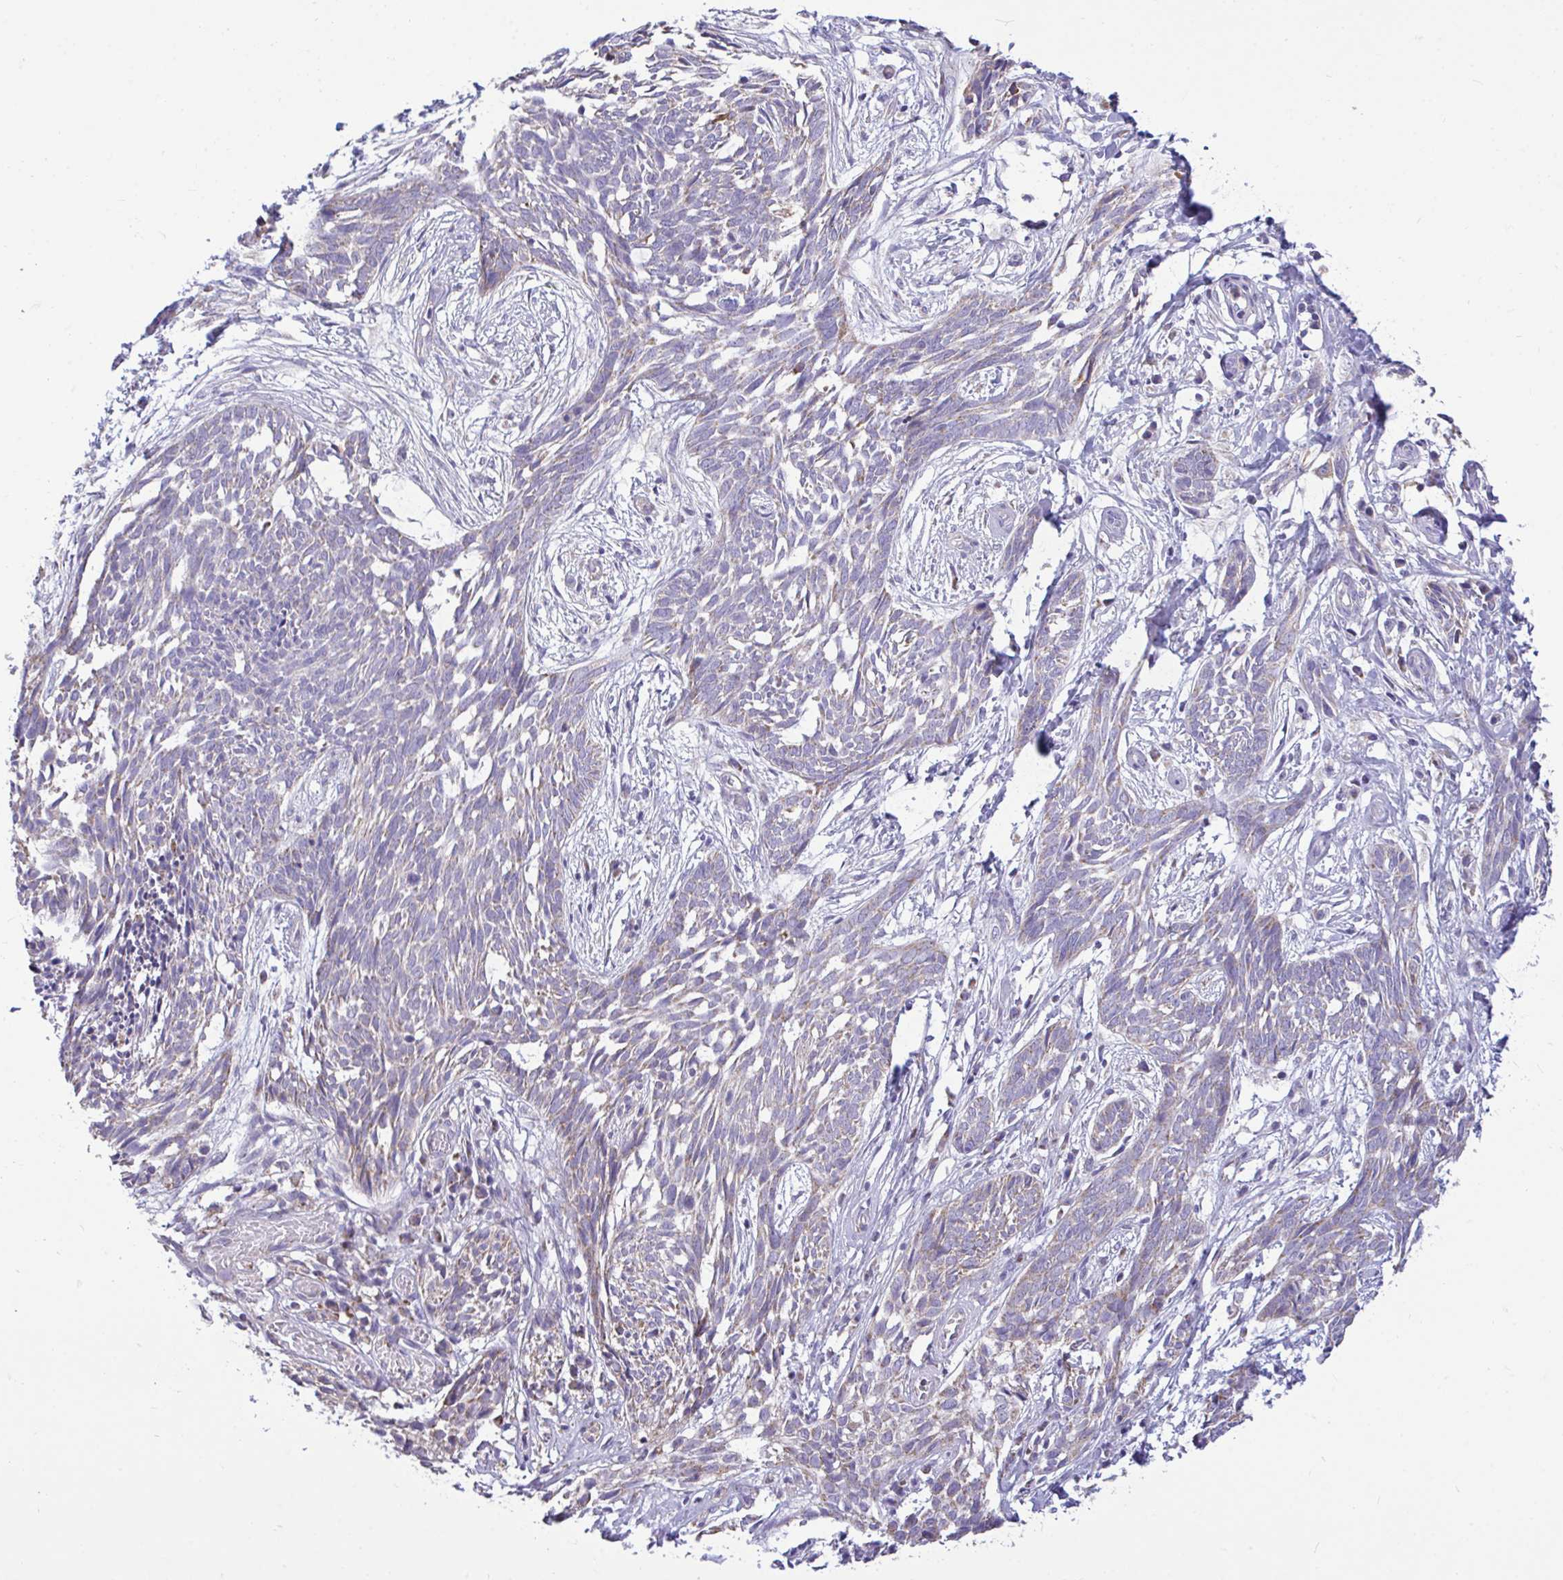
{"staining": {"intensity": "negative", "quantity": "none", "location": "none"}, "tissue": "skin cancer", "cell_type": "Tumor cells", "image_type": "cancer", "snomed": [{"axis": "morphology", "description": "Basal cell carcinoma"}, {"axis": "topography", "description": "Skin"}, {"axis": "topography", "description": "Skin, foot"}], "caption": "This is an IHC photomicrograph of skin basal cell carcinoma. There is no positivity in tumor cells.", "gene": "SARS2", "patient": {"sex": "female", "age": 86}}